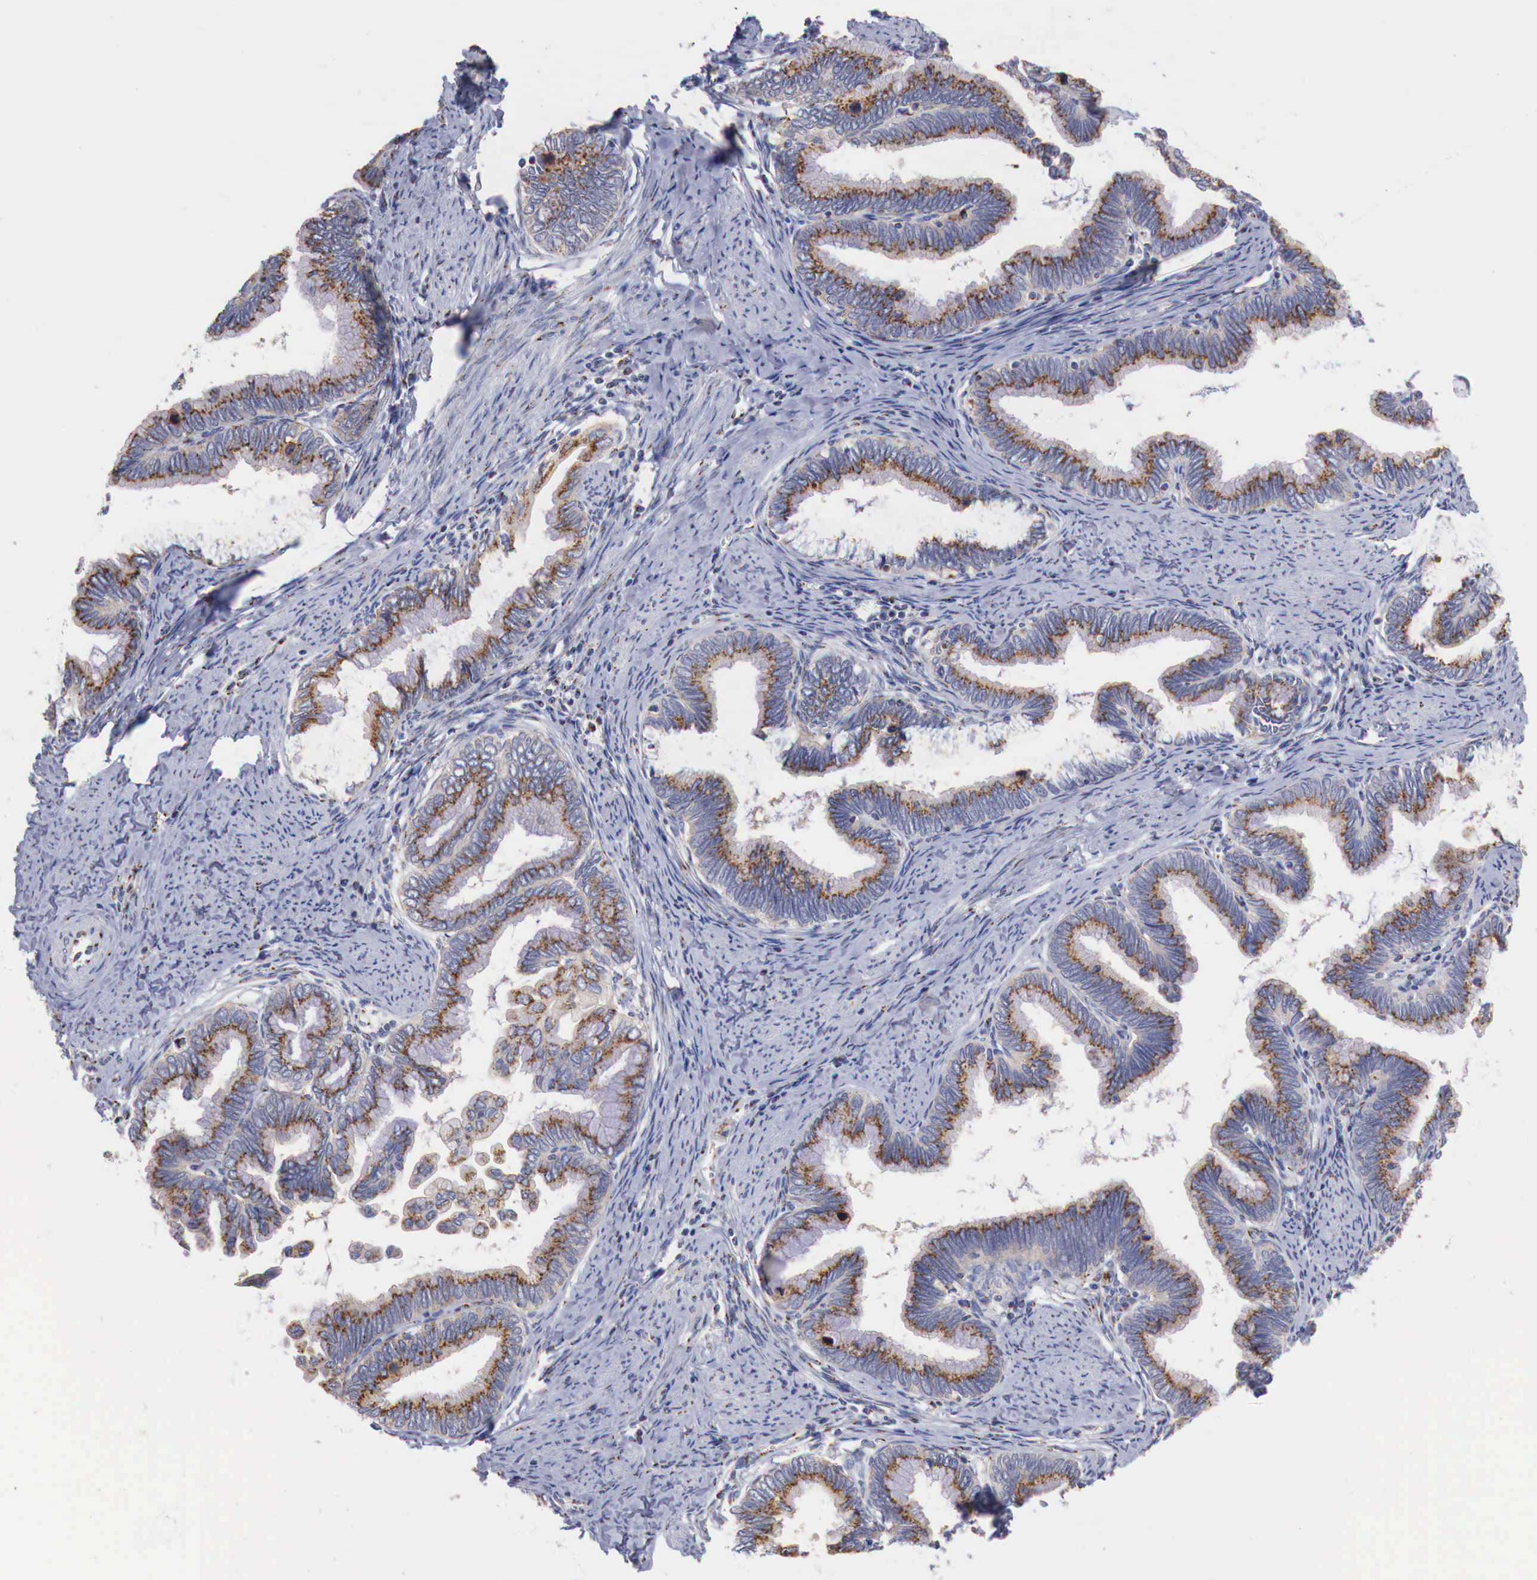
{"staining": {"intensity": "moderate", "quantity": ">75%", "location": "cytoplasmic/membranous"}, "tissue": "cervical cancer", "cell_type": "Tumor cells", "image_type": "cancer", "snomed": [{"axis": "morphology", "description": "Adenocarcinoma, NOS"}, {"axis": "topography", "description": "Cervix"}], "caption": "Cervical cancer (adenocarcinoma) stained with IHC demonstrates moderate cytoplasmic/membranous staining in about >75% of tumor cells.", "gene": "SYAP1", "patient": {"sex": "female", "age": 49}}